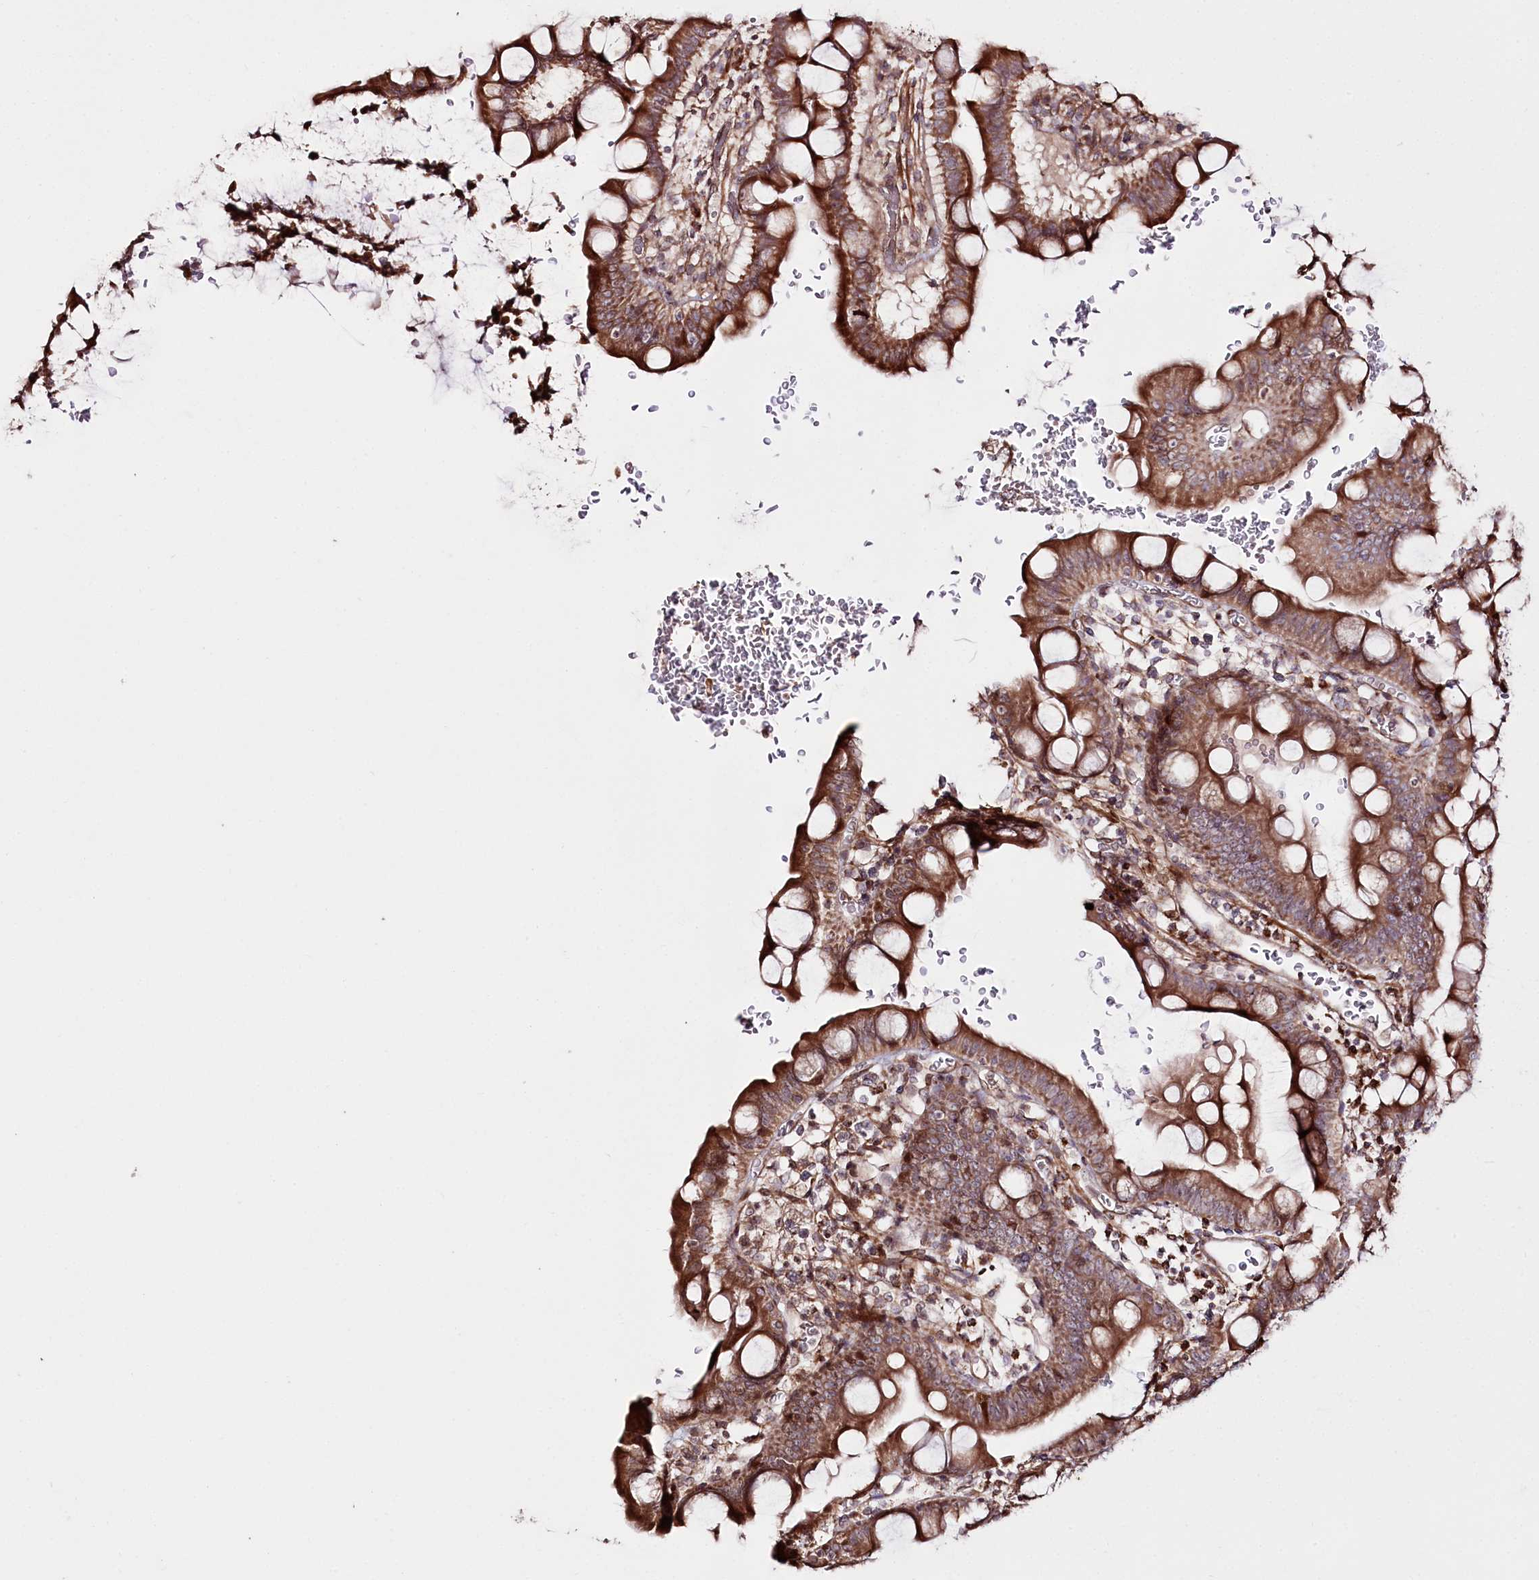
{"staining": {"intensity": "moderate", "quantity": ">75%", "location": "cytoplasmic/membranous"}, "tissue": "small intestine", "cell_type": "Glandular cells", "image_type": "normal", "snomed": [{"axis": "morphology", "description": "Normal tissue, NOS"}, {"axis": "topography", "description": "Stomach, upper"}, {"axis": "topography", "description": "Stomach, lower"}, {"axis": "topography", "description": "Small intestine"}], "caption": "Glandular cells display moderate cytoplasmic/membranous expression in approximately >75% of cells in benign small intestine. (Stains: DAB in brown, nuclei in blue, Microscopy: brightfield microscopy at high magnification).", "gene": "REXO2", "patient": {"sex": "male", "age": 68}}